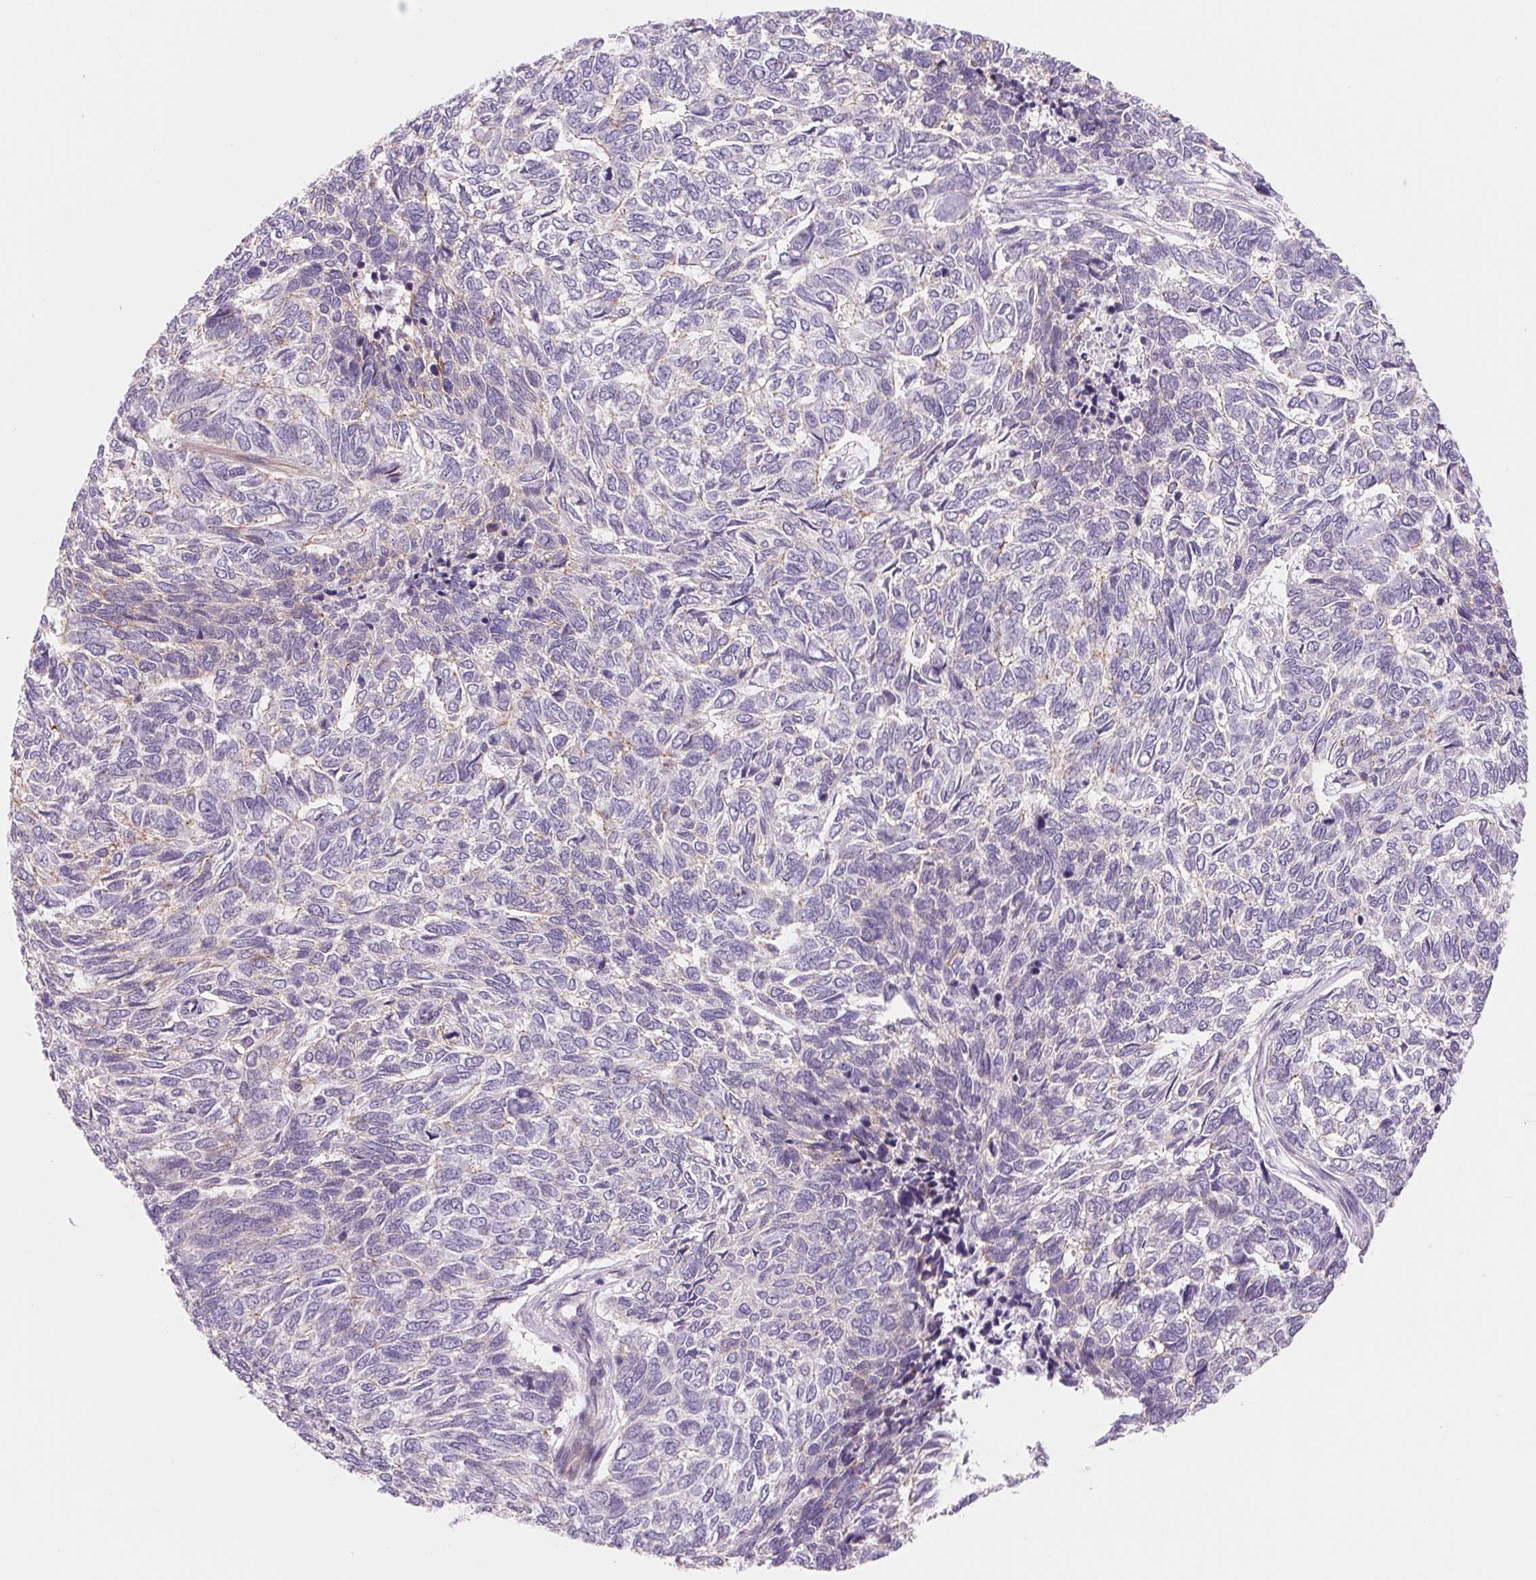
{"staining": {"intensity": "negative", "quantity": "none", "location": "none"}, "tissue": "skin cancer", "cell_type": "Tumor cells", "image_type": "cancer", "snomed": [{"axis": "morphology", "description": "Basal cell carcinoma"}, {"axis": "topography", "description": "Skin"}], "caption": "High magnification brightfield microscopy of basal cell carcinoma (skin) stained with DAB (brown) and counterstained with hematoxylin (blue): tumor cells show no significant staining.", "gene": "DIXDC1", "patient": {"sex": "female", "age": 65}}